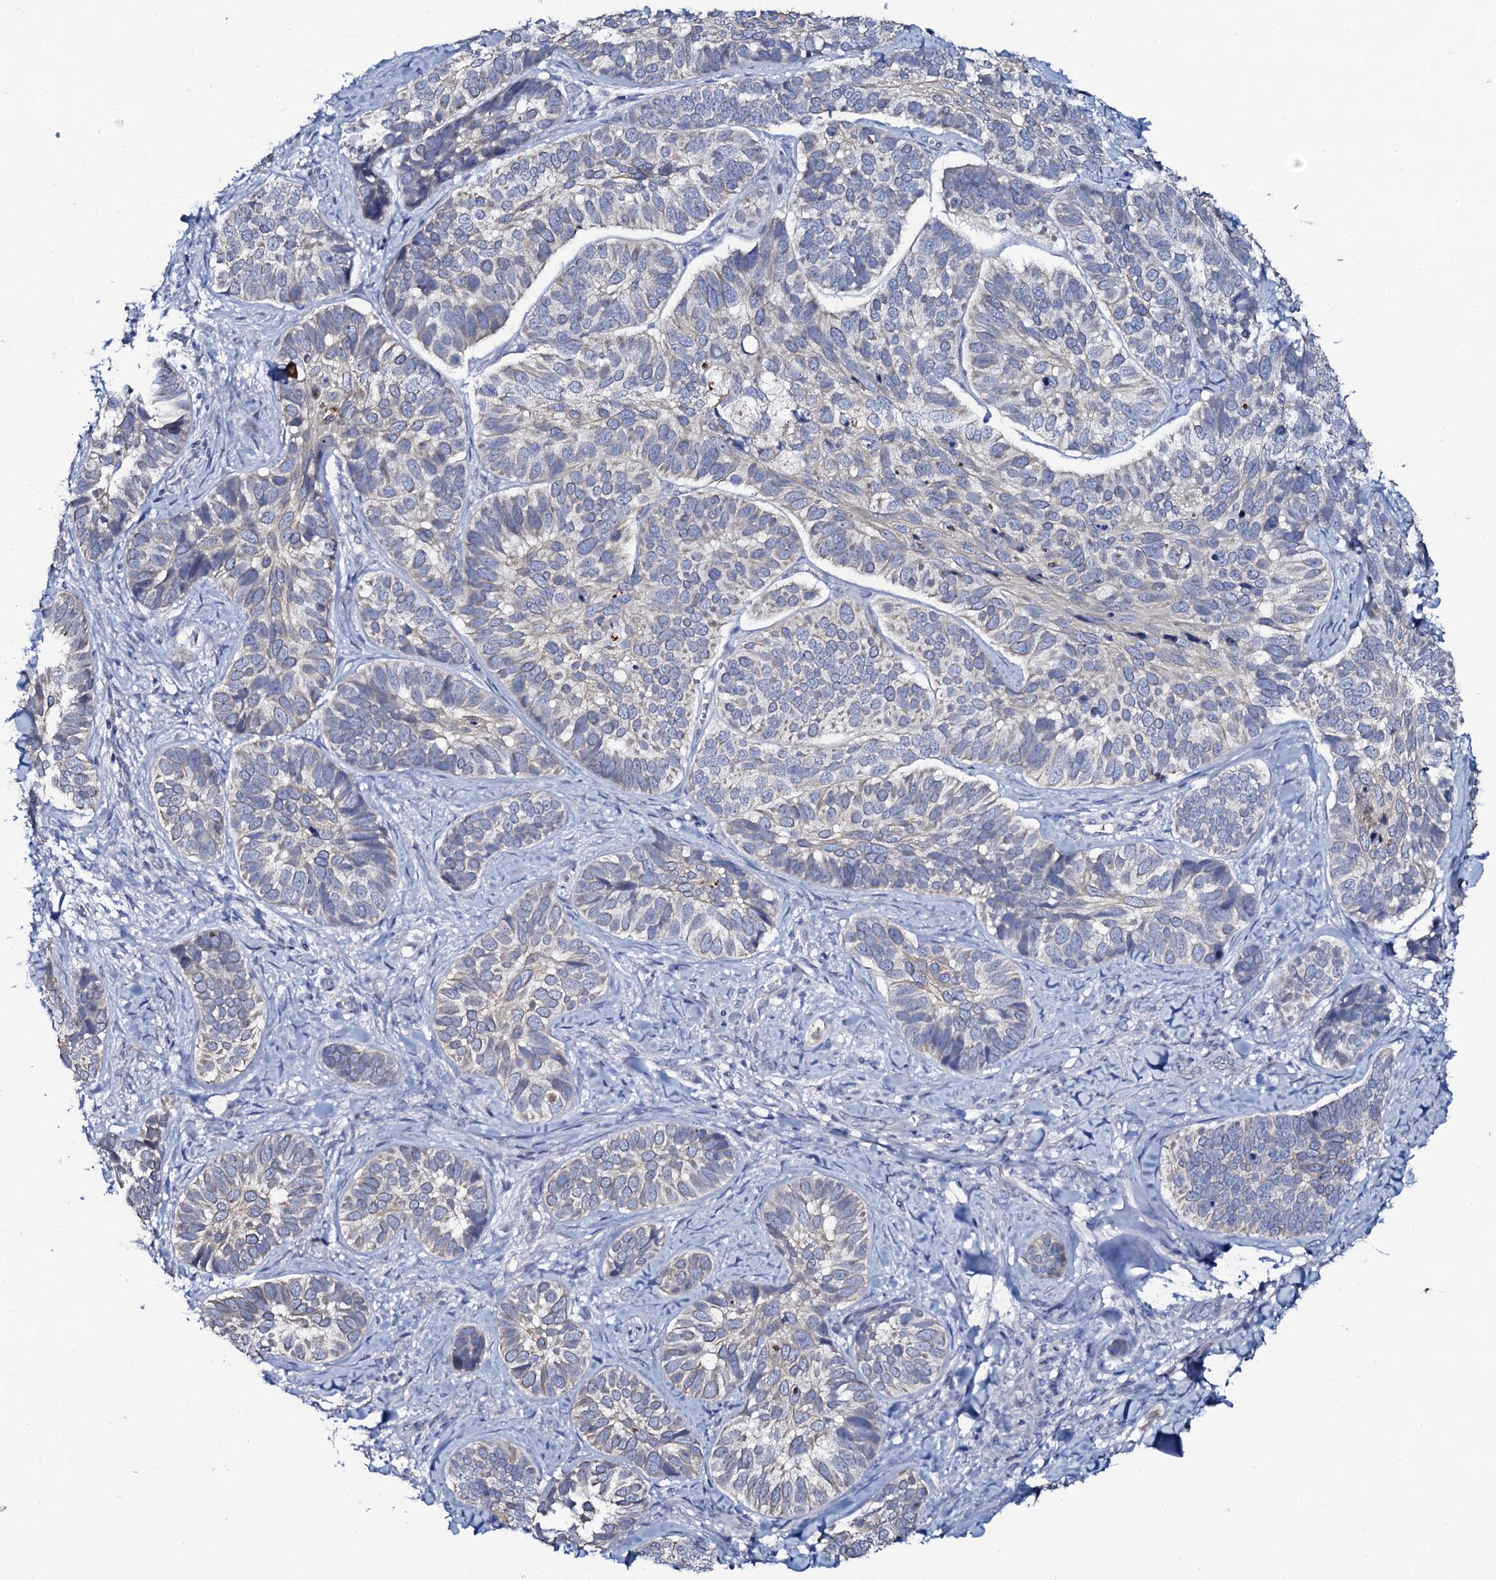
{"staining": {"intensity": "negative", "quantity": "none", "location": "none"}, "tissue": "skin cancer", "cell_type": "Tumor cells", "image_type": "cancer", "snomed": [{"axis": "morphology", "description": "Basal cell carcinoma"}, {"axis": "topography", "description": "Skin"}], "caption": "Skin cancer stained for a protein using immunohistochemistry (IHC) reveals no expression tumor cells.", "gene": "C10orf88", "patient": {"sex": "male", "age": 62}}